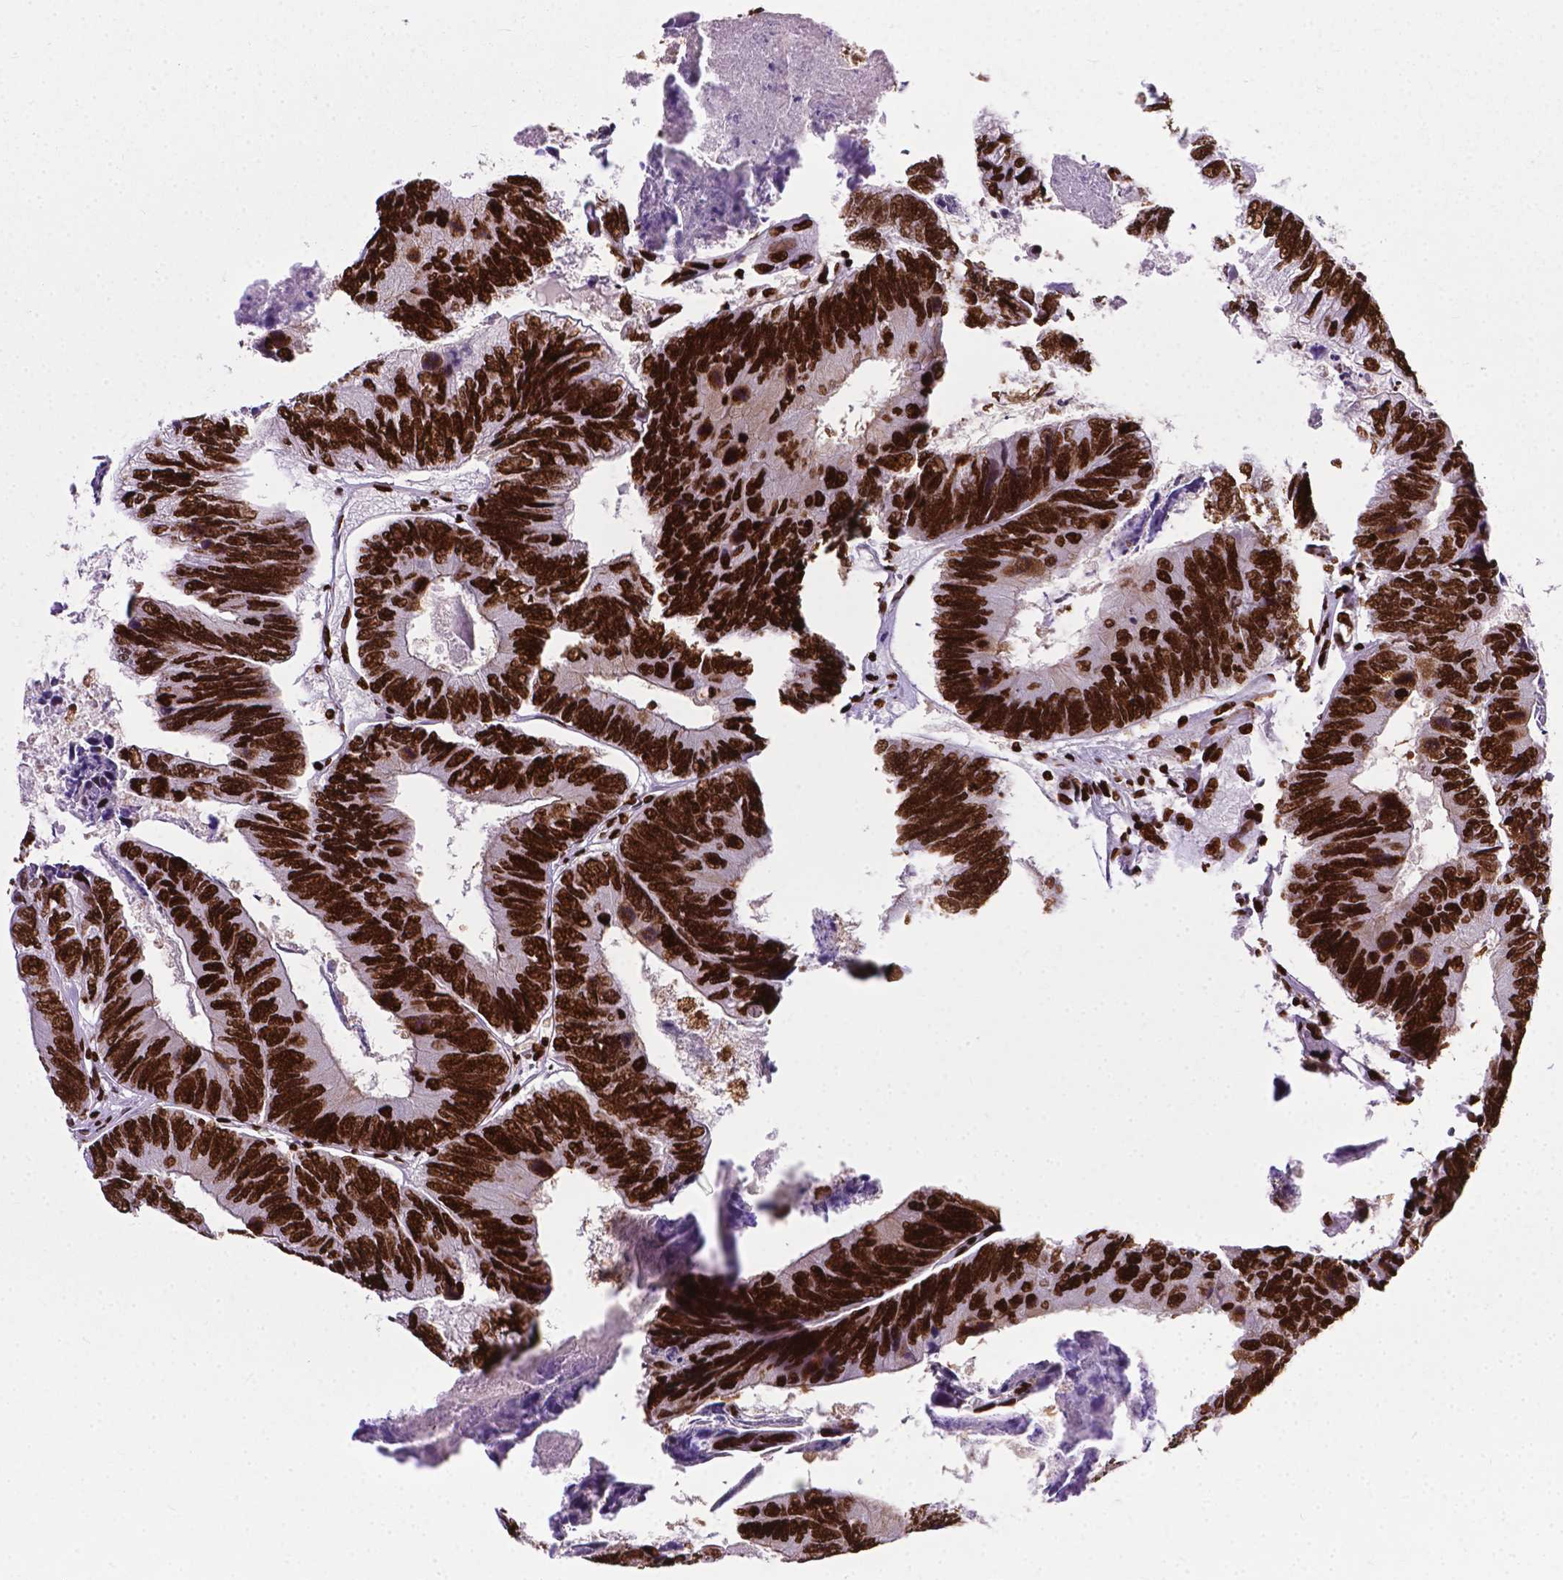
{"staining": {"intensity": "strong", "quantity": ">75%", "location": "nuclear"}, "tissue": "colorectal cancer", "cell_type": "Tumor cells", "image_type": "cancer", "snomed": [{"axis": "morphology", "description": "Adenocarcinoma, NOS"}, {"axis": "topography", "description": "Colon"}], "caption": "Human colorectal cancer stained for a protein (brown) demonstrates strong nuclear positive staining in approximately >75% of tumor cells.", "gene": "SMIM5", "patient": {"sex": "female", "age": 67}}